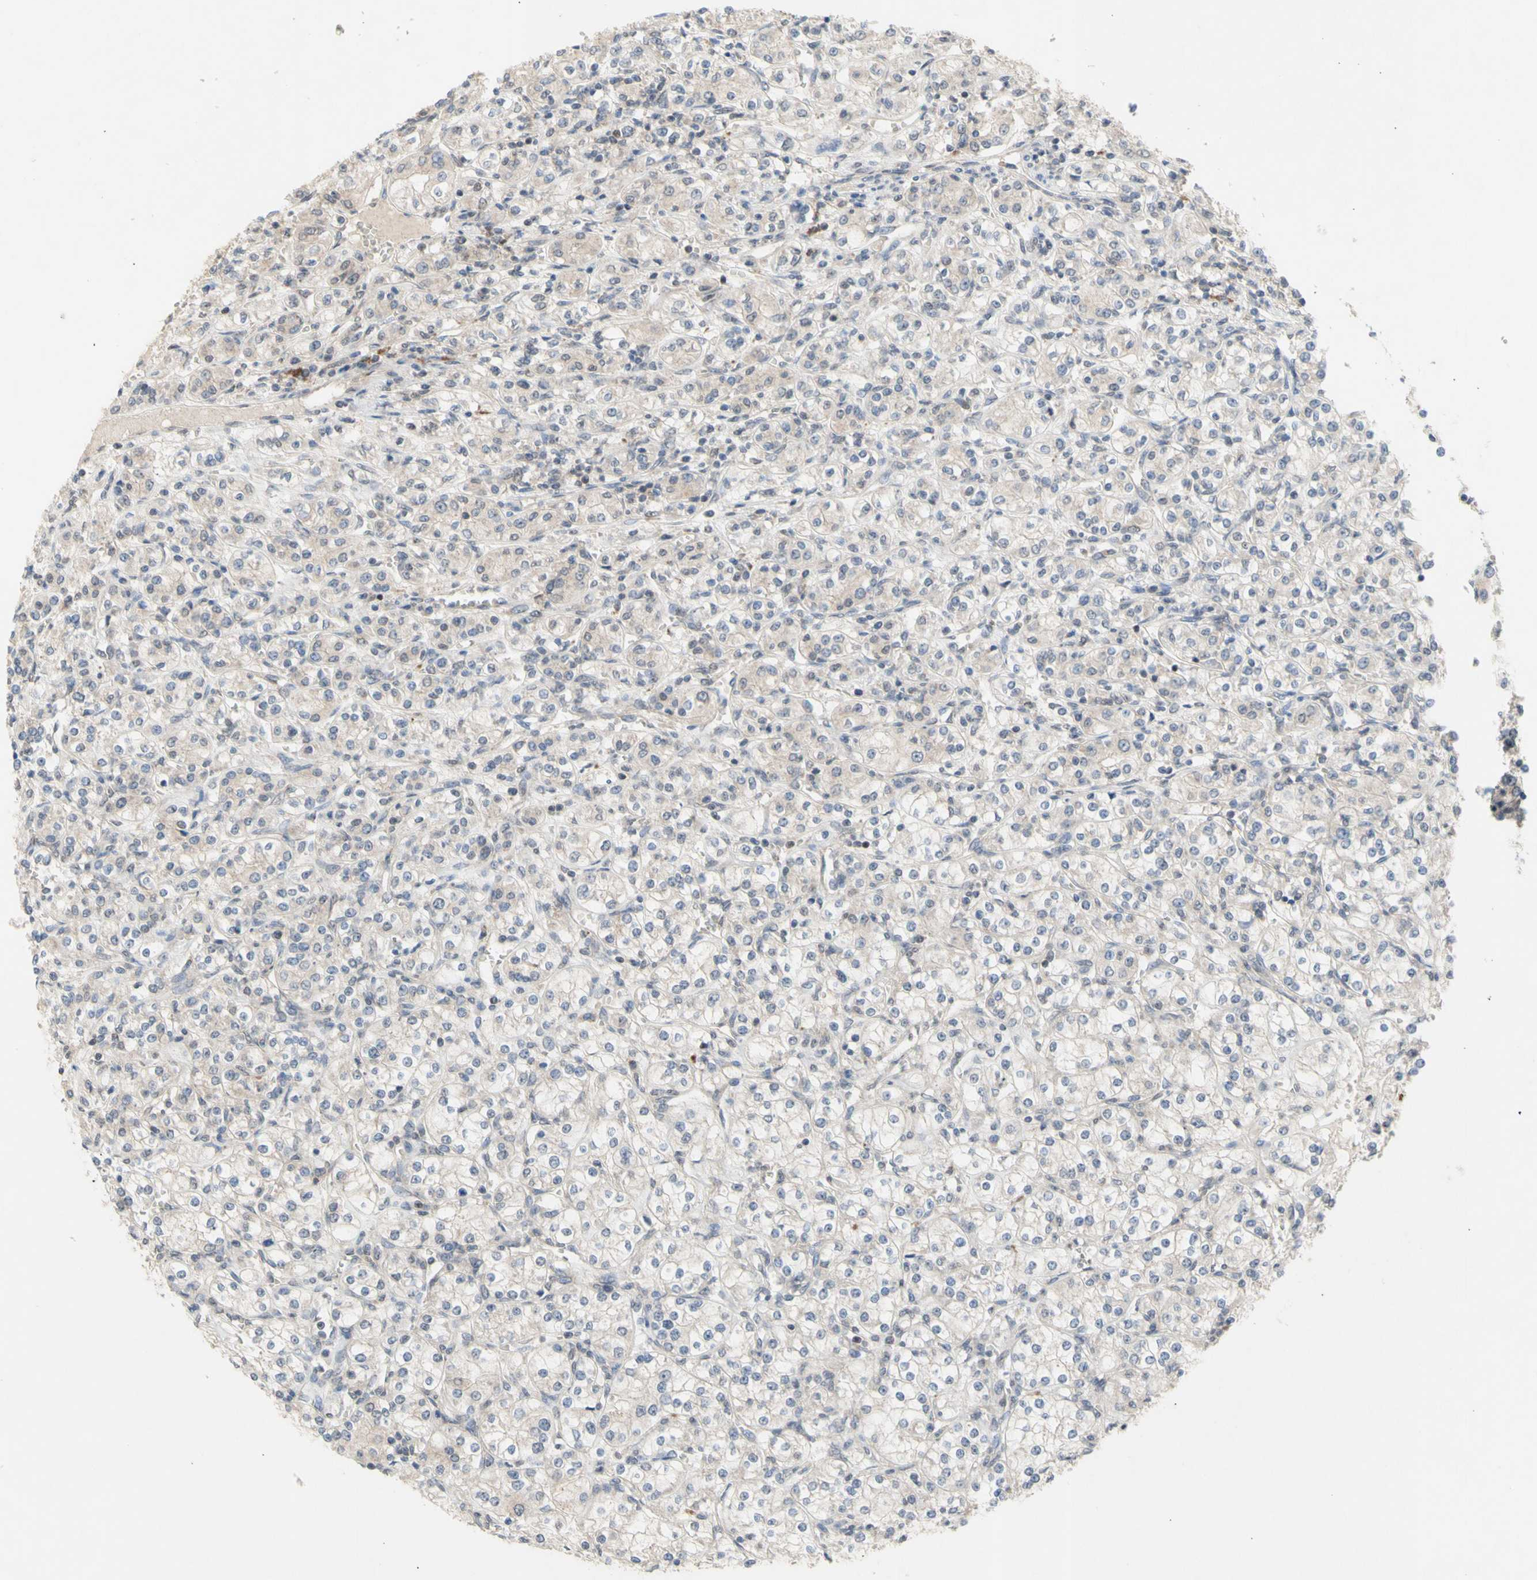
{"staining": {"intensity": "negative", "quantity": "none", "location": "none"}, "tissue": "renal cancer", "cell_type": "Tumor cells", "image_type": "cancer", "snomed": [{"axis": "morphology", "description": "Adenocarcinoma, NOS"}, {"axis": "topography", "description": "Kidney"}], "caption": "Histopathology image shows no significant protein positivity in tumor cells of renal cancer. The staining was performed using DAB to visualize the protein expression in brown, while the nuclei were stained in blue with hematoxylin (Magnification: 20x).", "gene": "NLRP1", "patient": {"sex": "male", "age": 77}}